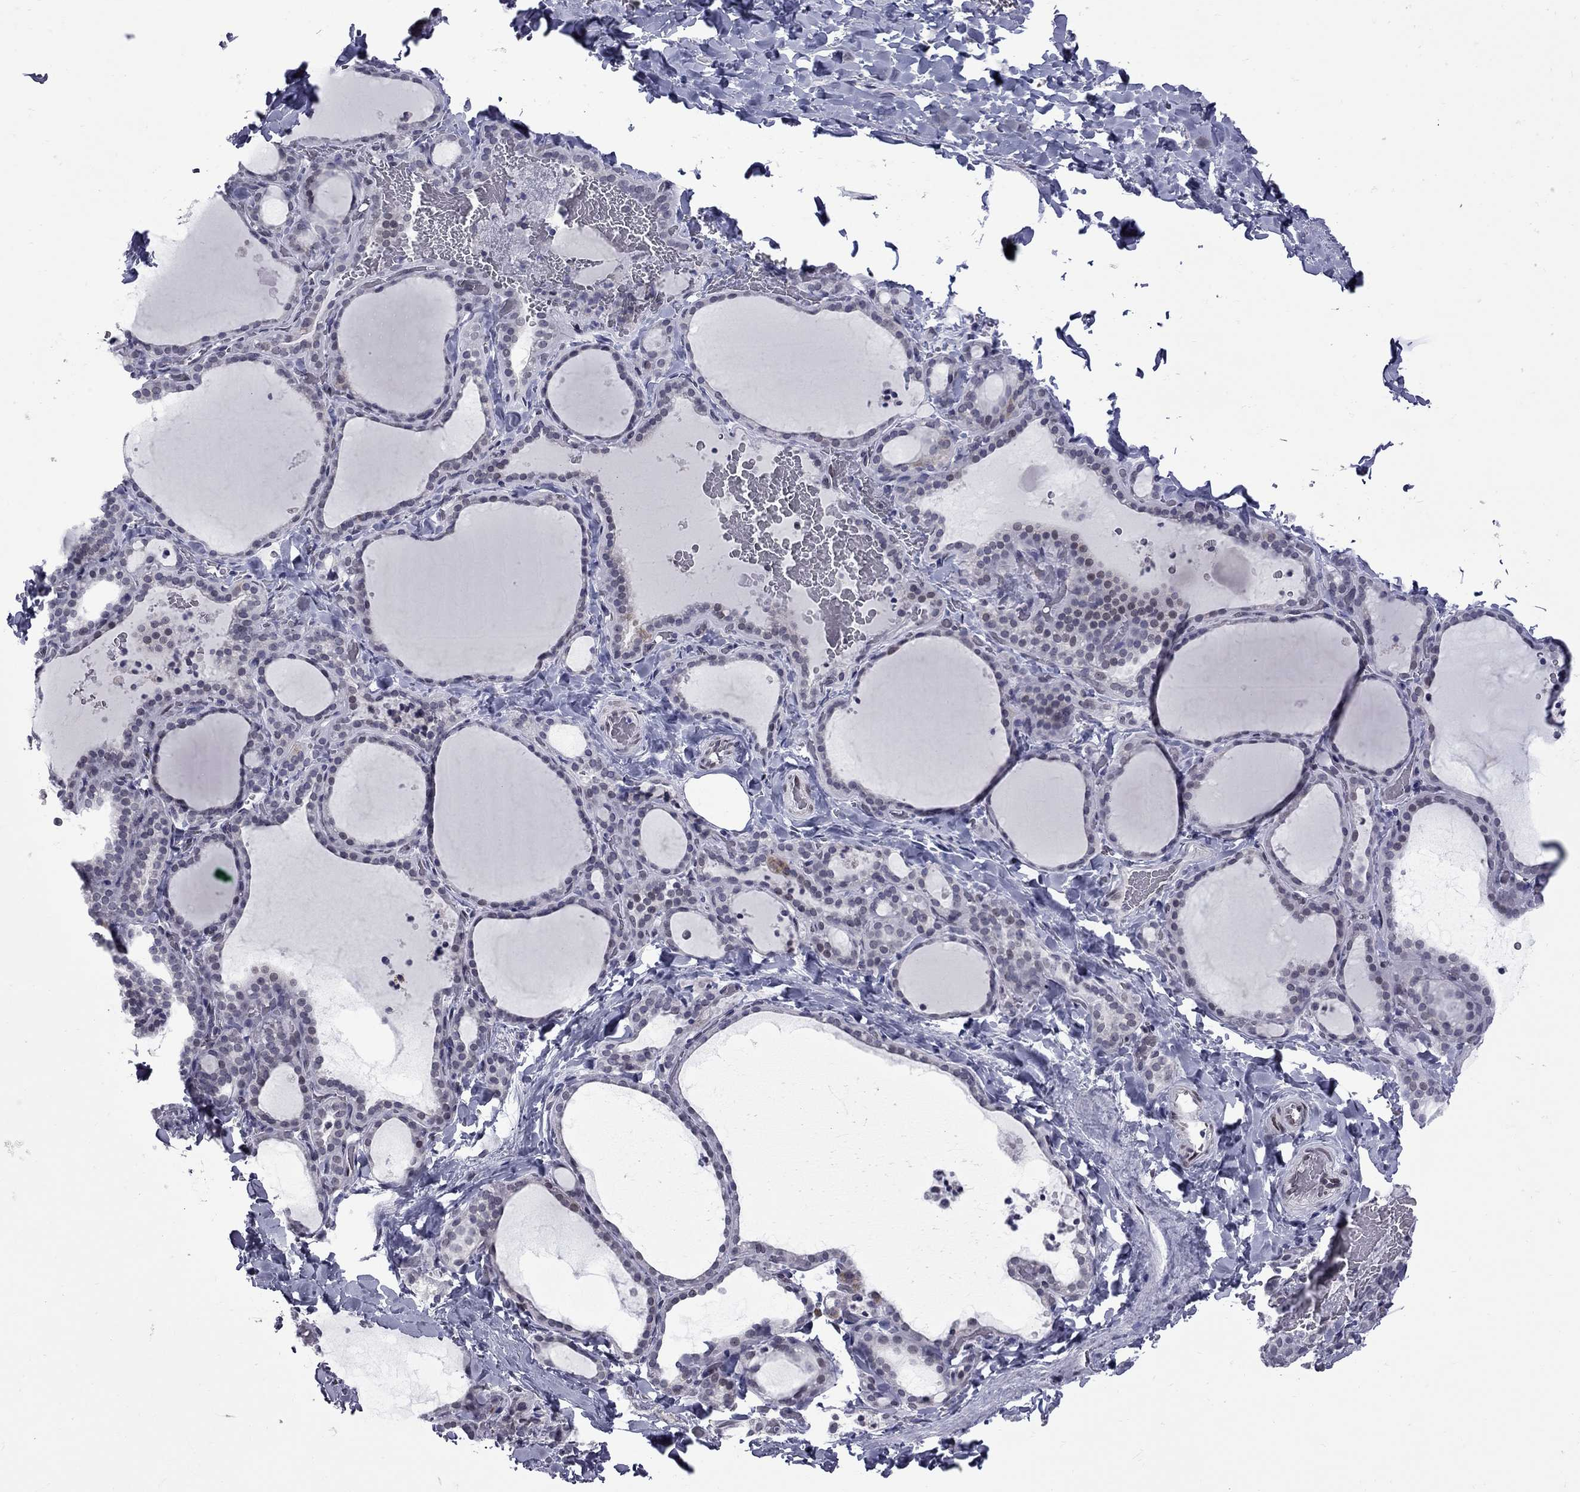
{"staining": {"intensity": "moderate", "quantity": "<25%", "location": "cytoplasmic/membranous"}, "tissue": "thyroid gland", "cell_type": "Glandular cells", "image_type": "normal", "snomed": [{"axis": "morphology", "description": "Normal tissue, NOS"}, {"axis": "topography", "description": "Thyroid gland"}], "caption": "Thyroid gland stained for a protein (brown) displays moderate cytoplasmic/membranous positive expression in about <25% of glandular cells.", "gene": "CLTCL1", "patient": {"sex": "female", "age": 22}}